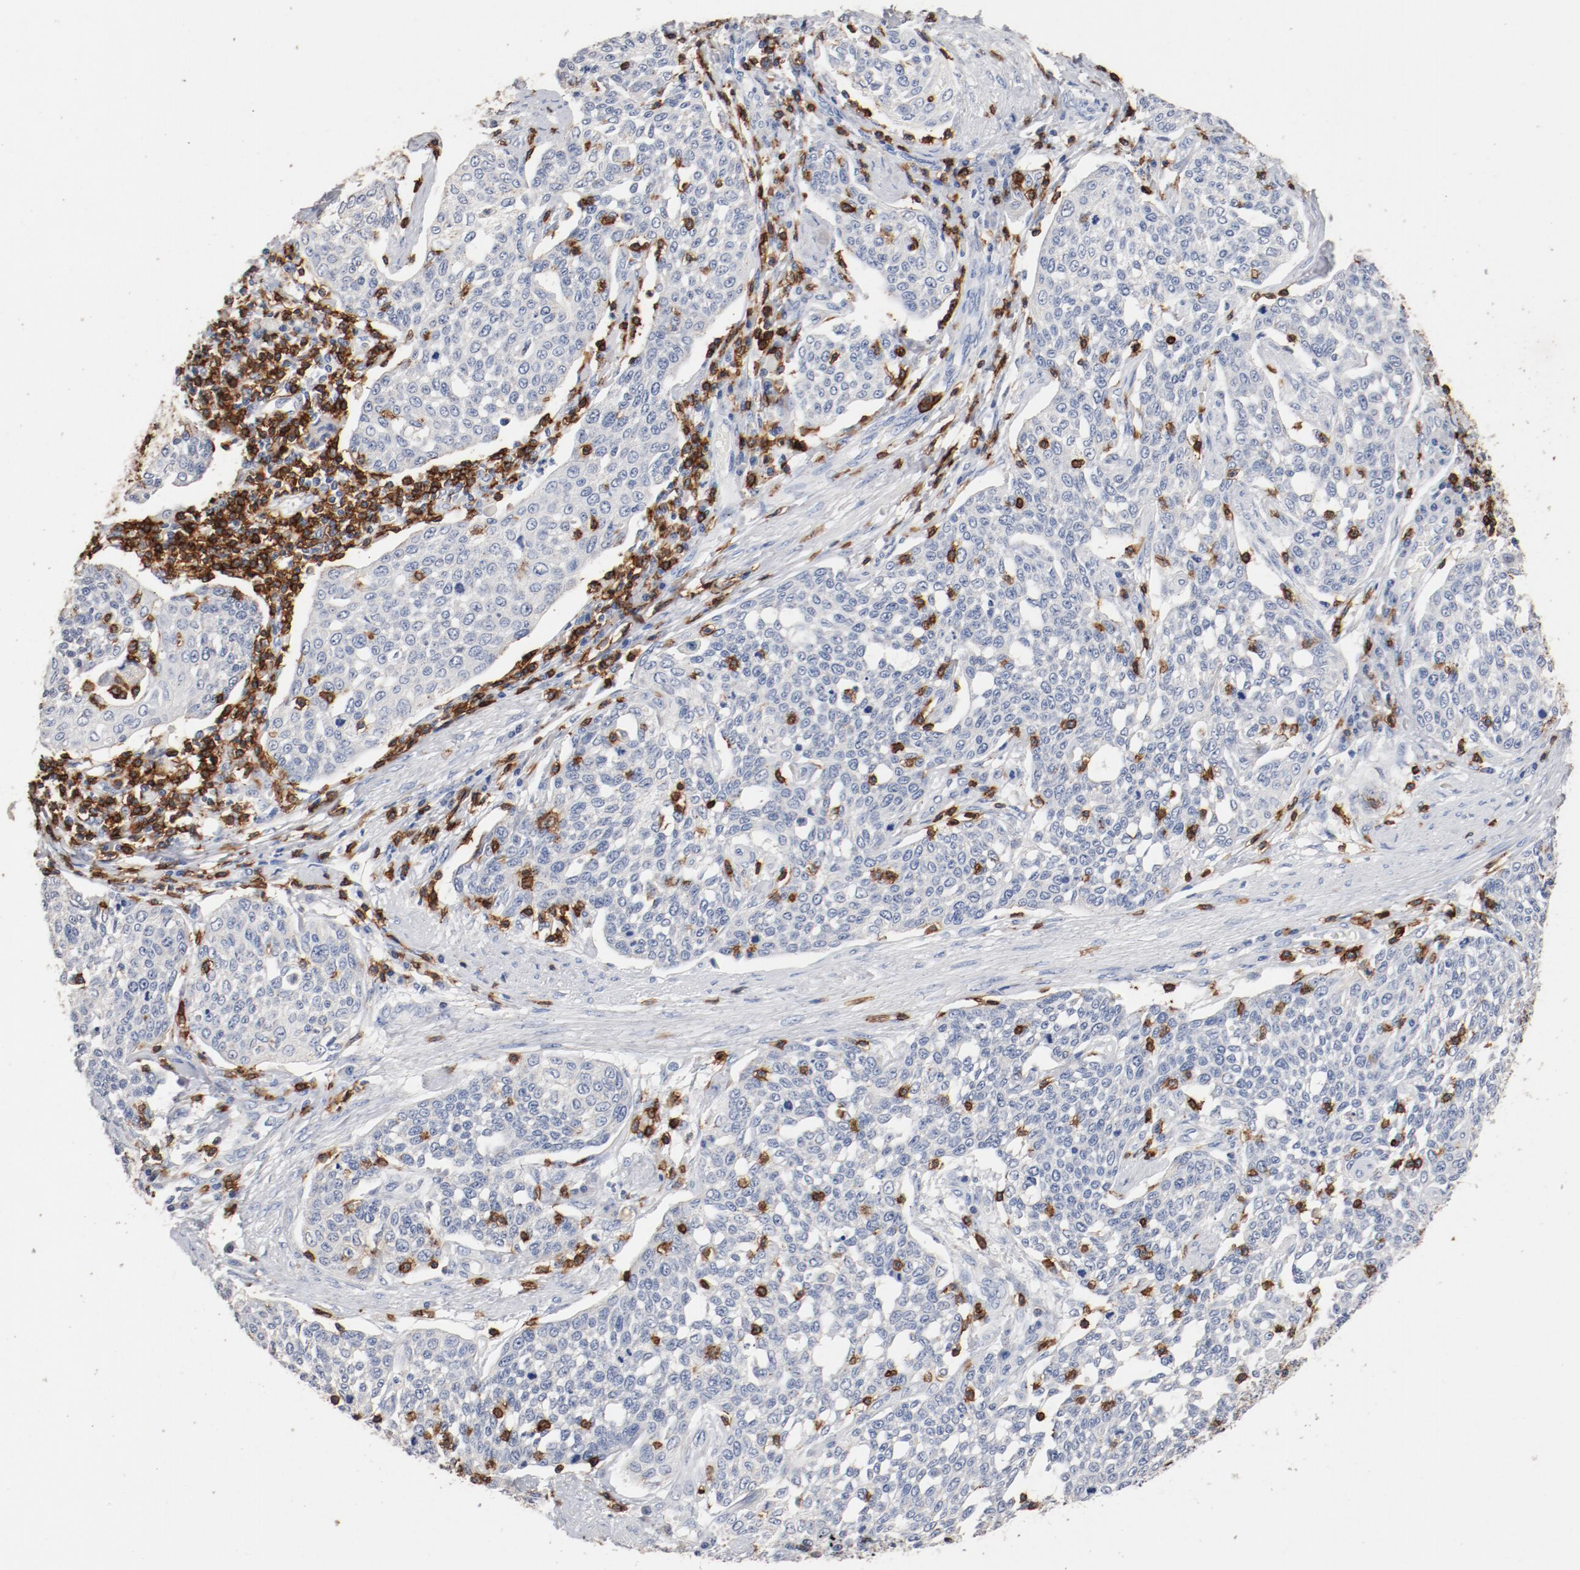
{"staining": {"intensity": "negative", "quantity": "none", "location": "none"}, "tissue": "cervical cancer", "cell_type": "Tumor cells", "image_type": "cancer", "snomed": [{"axis": "morphology", "description": "Squamous cell carcinoma, NOS"}, {"axis": "topography", "description": "Cervix"}], "caption": "Cervical squamous cell carcinoma was stained to show a protein in brown. There is no significant staining in tumor cells. (Immunohistochemistry (ihc), brightfield microscopy, high magnification).", "gene": "CD247", "patient": {"sex": "female", "age": 34}}